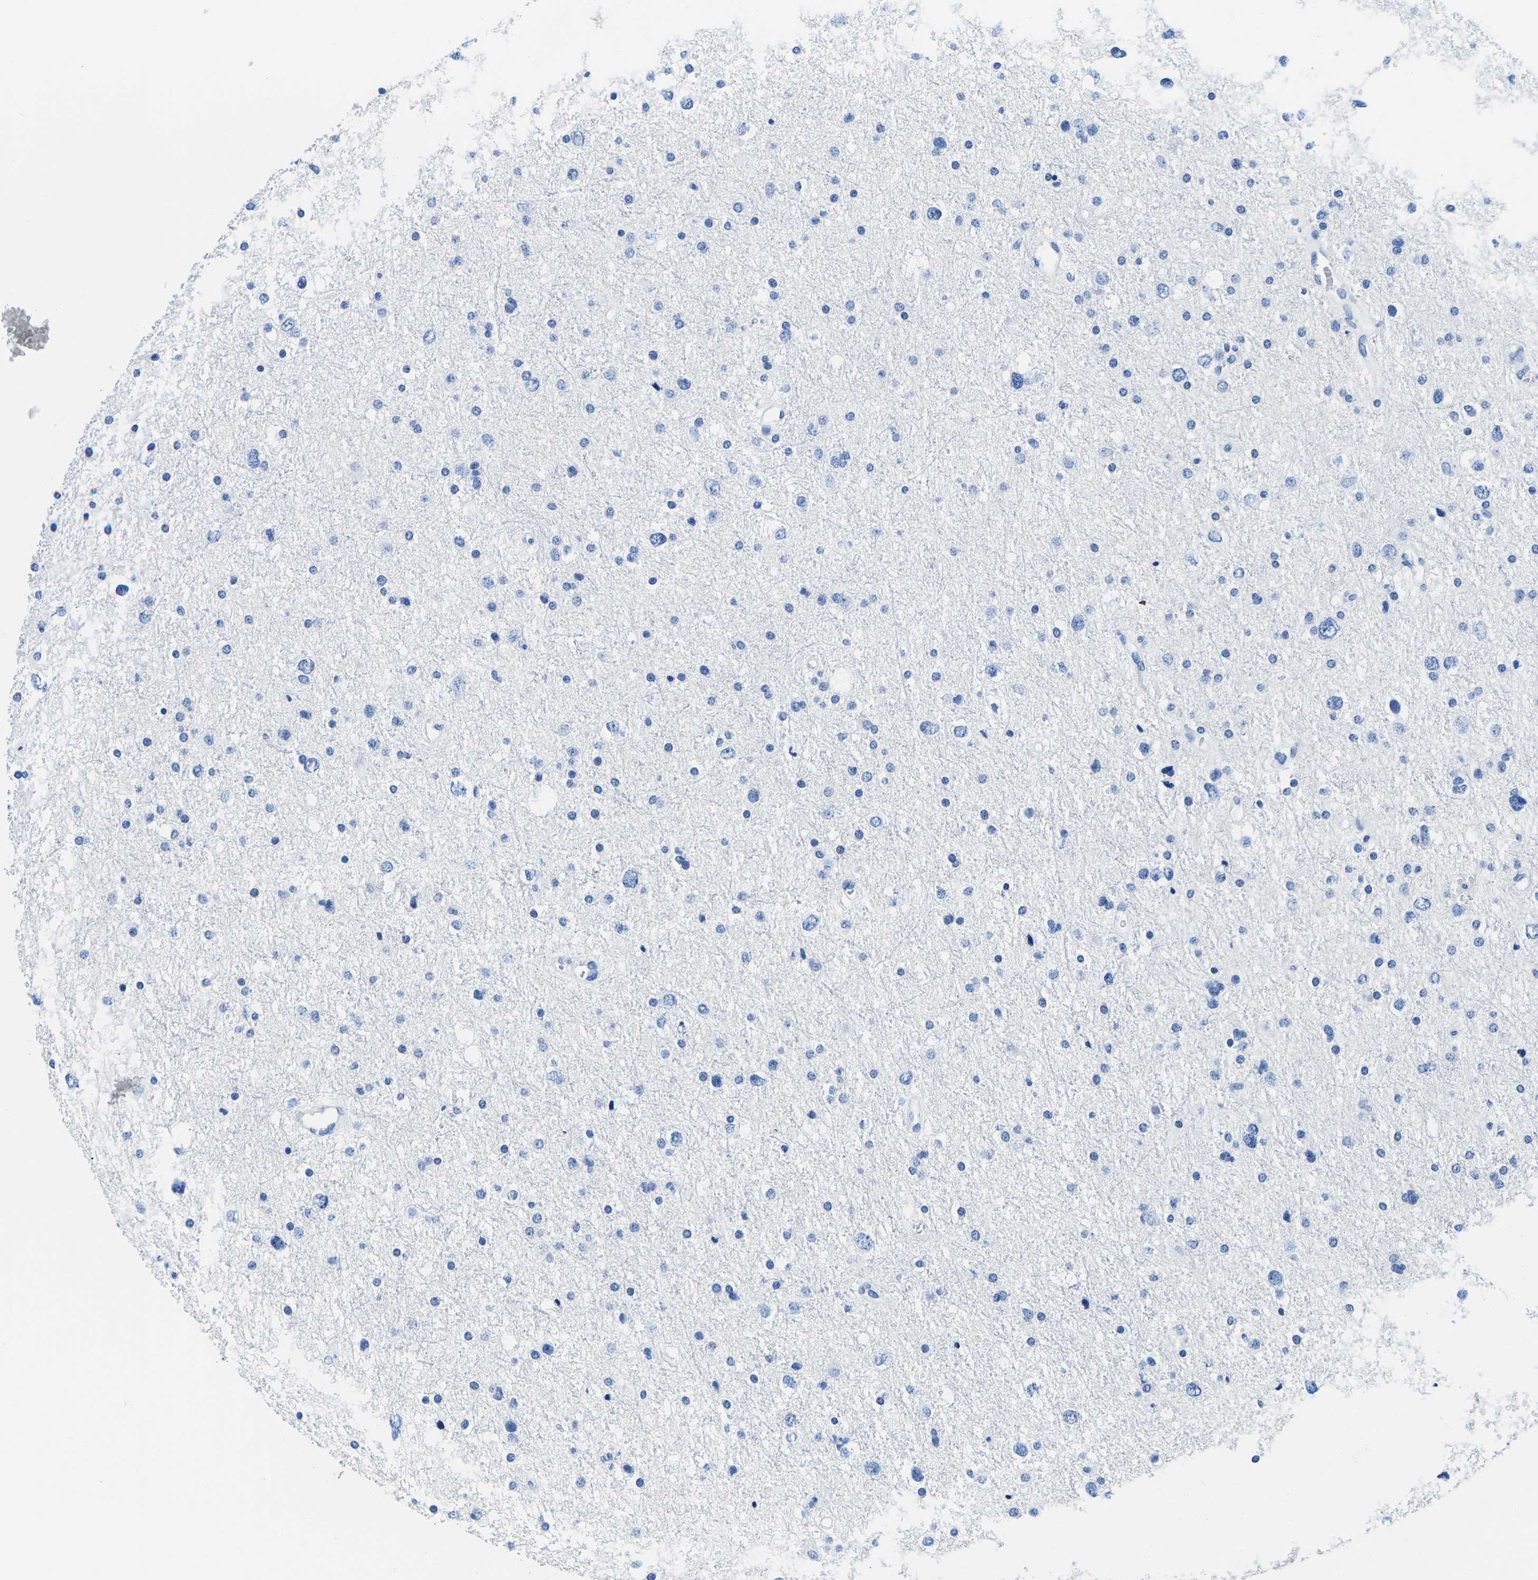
{"staining": {"intensity": "negative", "quantity": "none", "location": "none"}, "tissue": "glioma", "cell_type": "Tumor cells", "image_type": "cancer", "snomed": [{"axis": "morphology", "description": "Glioma, malignant, Low grade"}, {"axis": "topography", "description": "Brain"}], "caption": "Immunohistochemistry photomicrograph of malignant glioma (low-grade) stained for a protein (brown), which shows no staining in tumor cells.", "gene": "CYP1A2", "patient": {"sex": "female", "age": 37}}